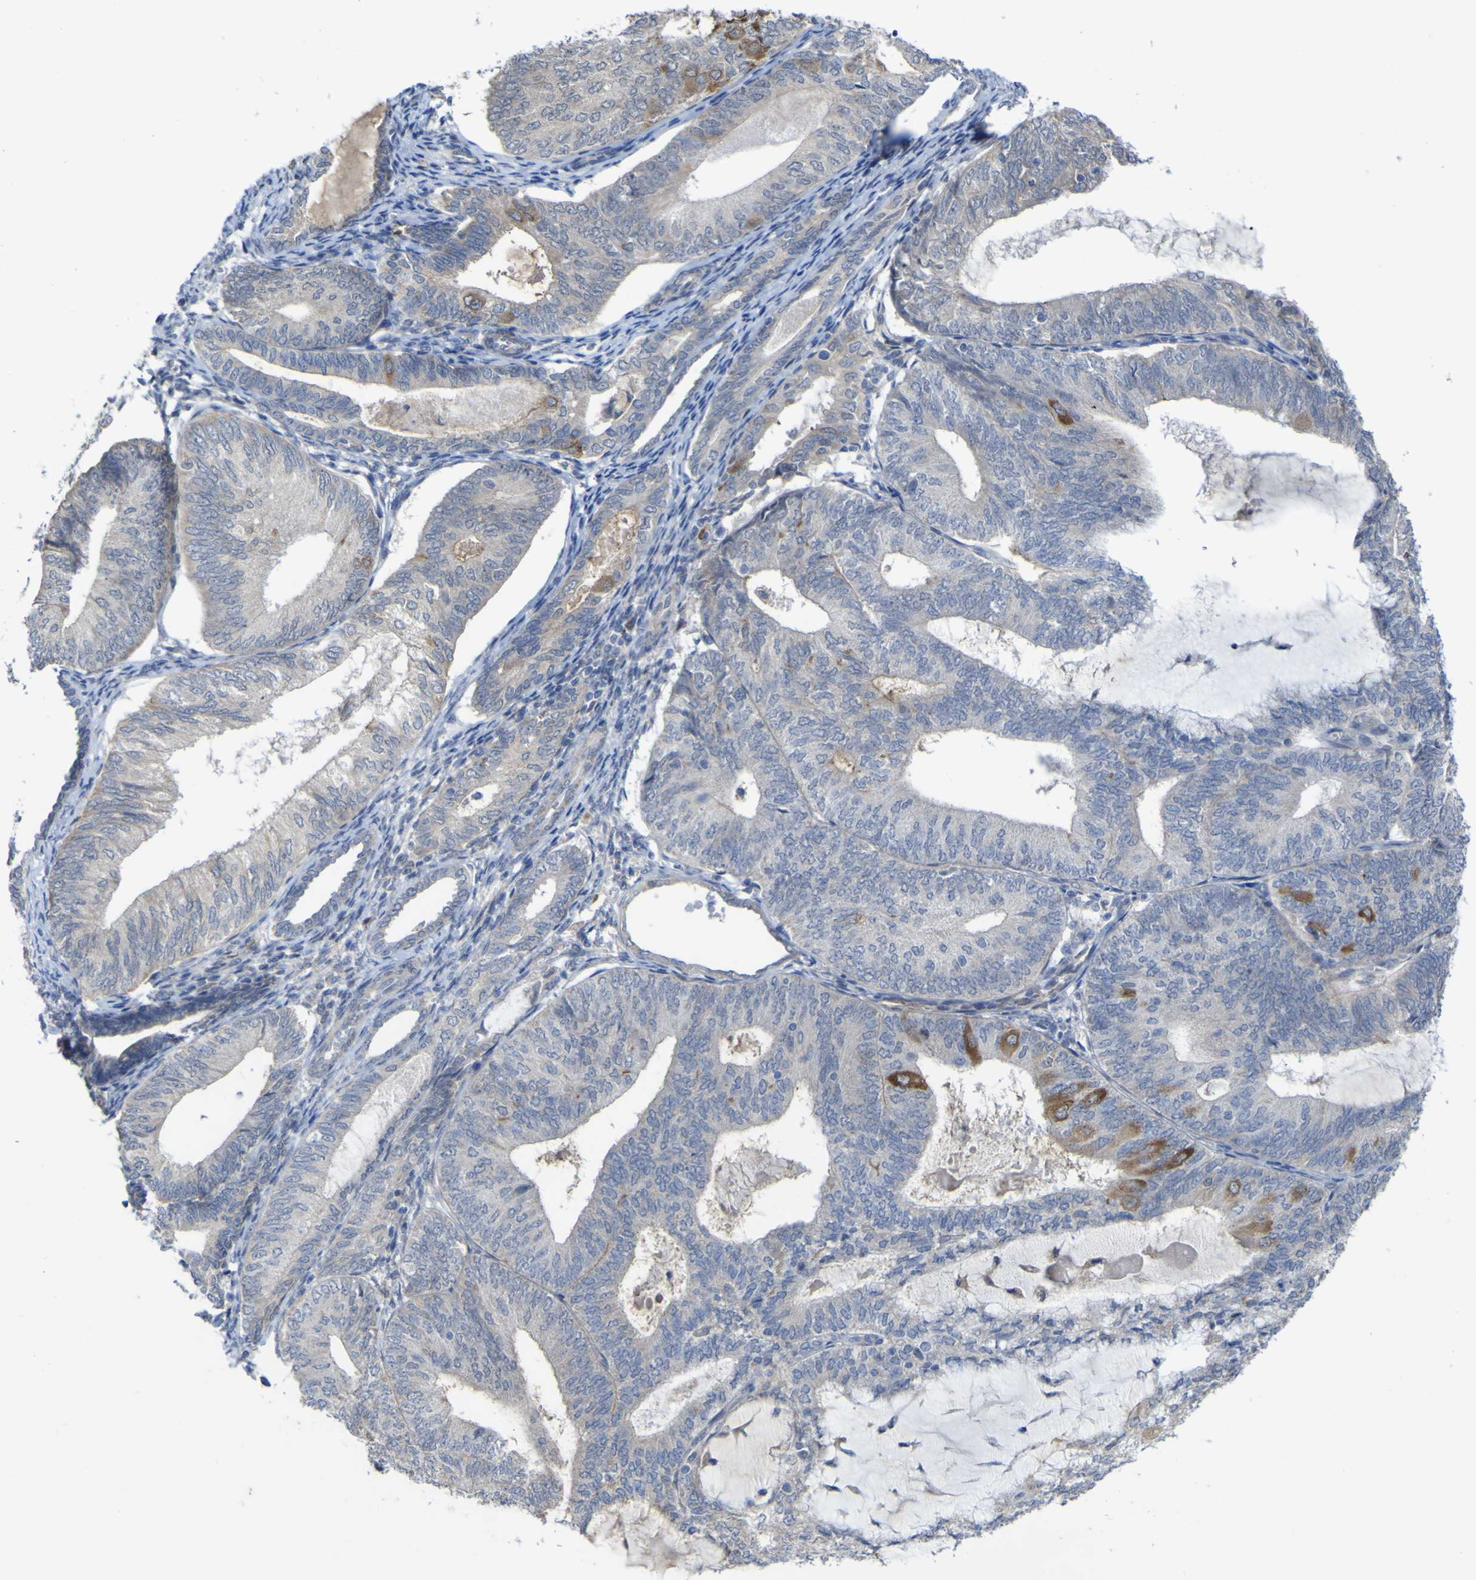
{"staining": {"intensity": "moderate", "quantity": "<25%", "location": "cytoplasmic/membranous"}, "tissue": "endometrial cancer", "cell_type": "Tumor cells", "image_type": "cancer", "snomed": [{"axis": "morphology", "description": "Adenocarcinoma, NOS"}, {"axis": "topography", "description": "Endometrium"}], "caption": "Protein expression analysis of human endometrial adenocarcinoma reveals moderate cytoplasmic/membranous expression in approximately <25% of tumor cells. Using DAB (3,3'-diaminobenzidine) (brown) and hematoxylin (blue) stains, captured at high magnification using brightfield microscopy.", "gene": "TNFRSF11A", "patient": {"sex": "female", "age": 81}}